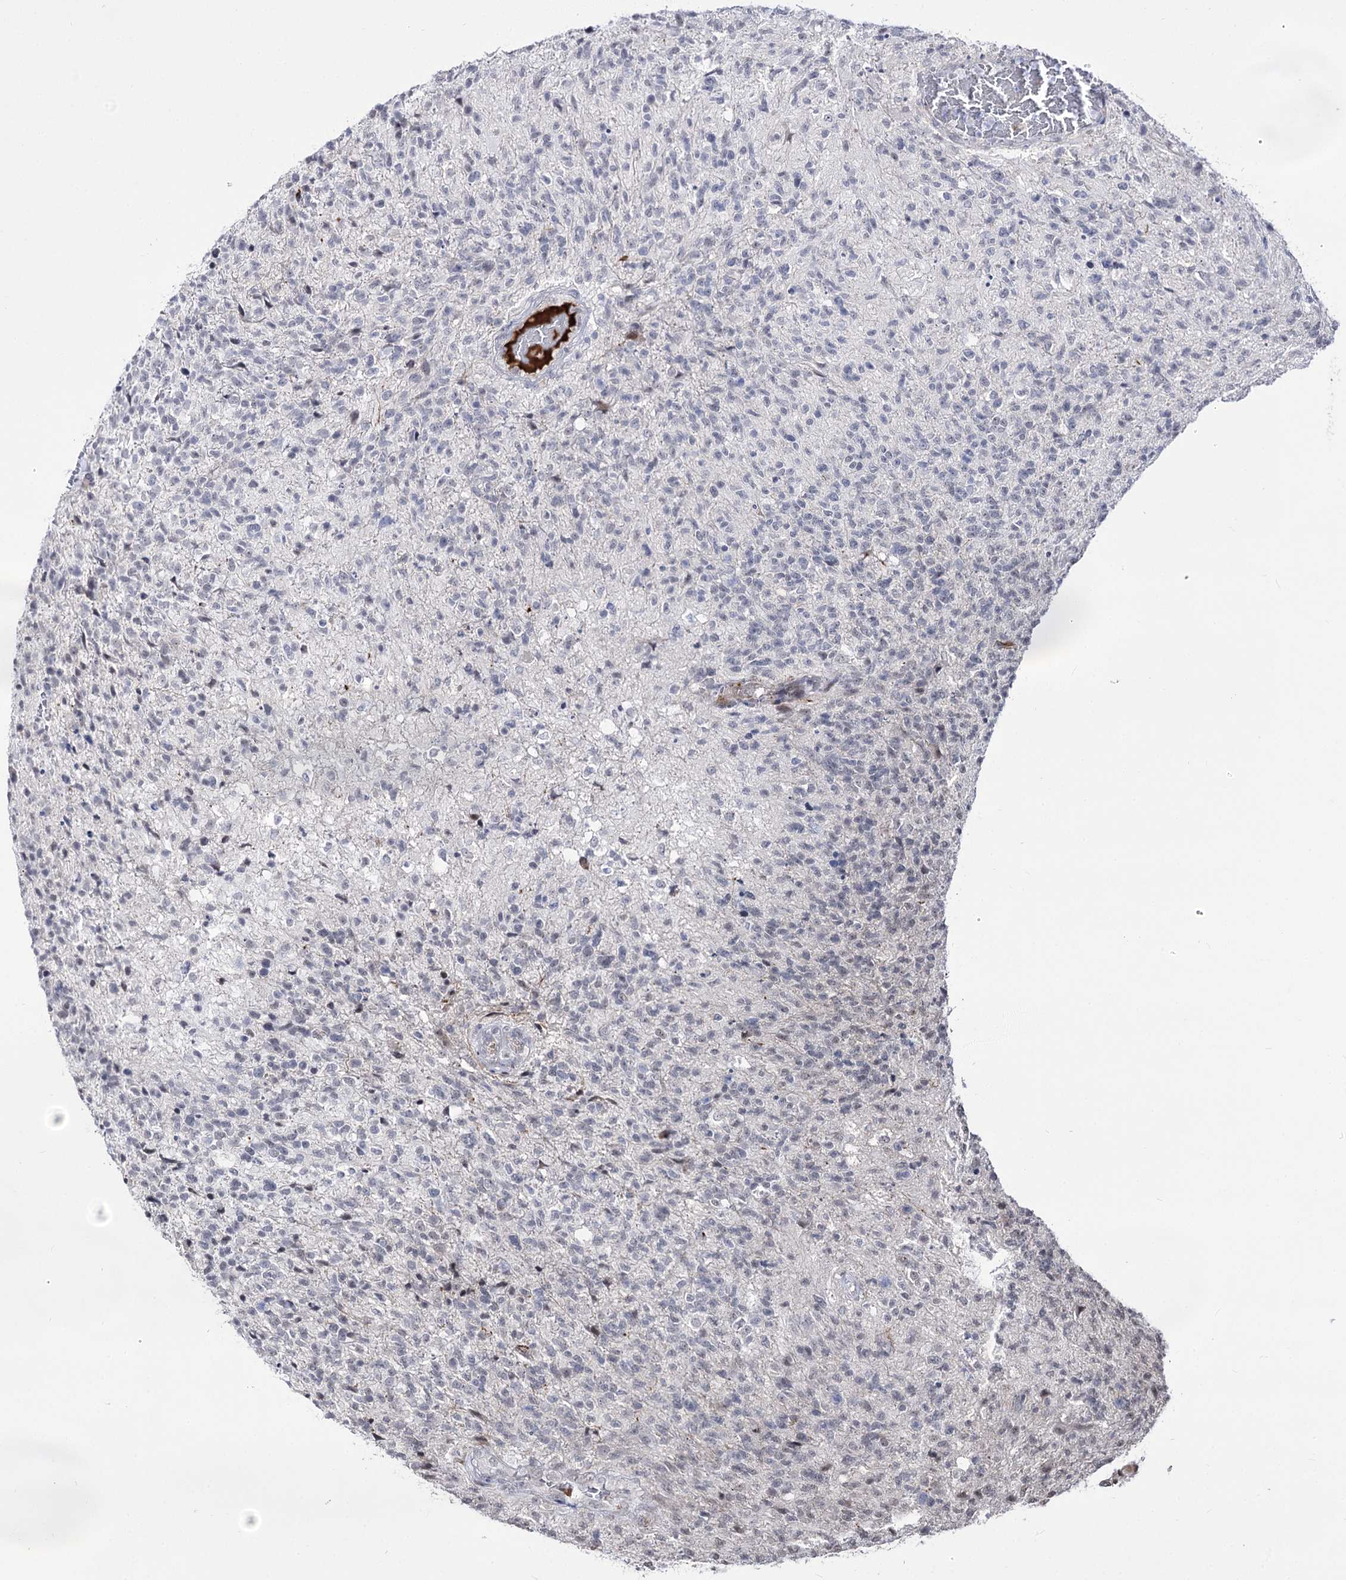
{"staining": {"intensity": "negative", "quantity": "none", "location": "none"}, "tissue": "glioma", "cell_type": "Tumor cells", "image_type": "cancer", "snomed": [{"axis": "morphology", "description": "Glioma, malignant, High grade"}, {"axis": "topography", "description": "Brain"}], "caption": "This histopathology image is of malignant glioma (high-grade) stained with immunohistochemistry (IHC) to label a protein in brown with the nuclei are counter-stained blue. There is no positivity in tumor cells.", "gene": "STOX1", "patient": {"sex": "male", "age": 56}}